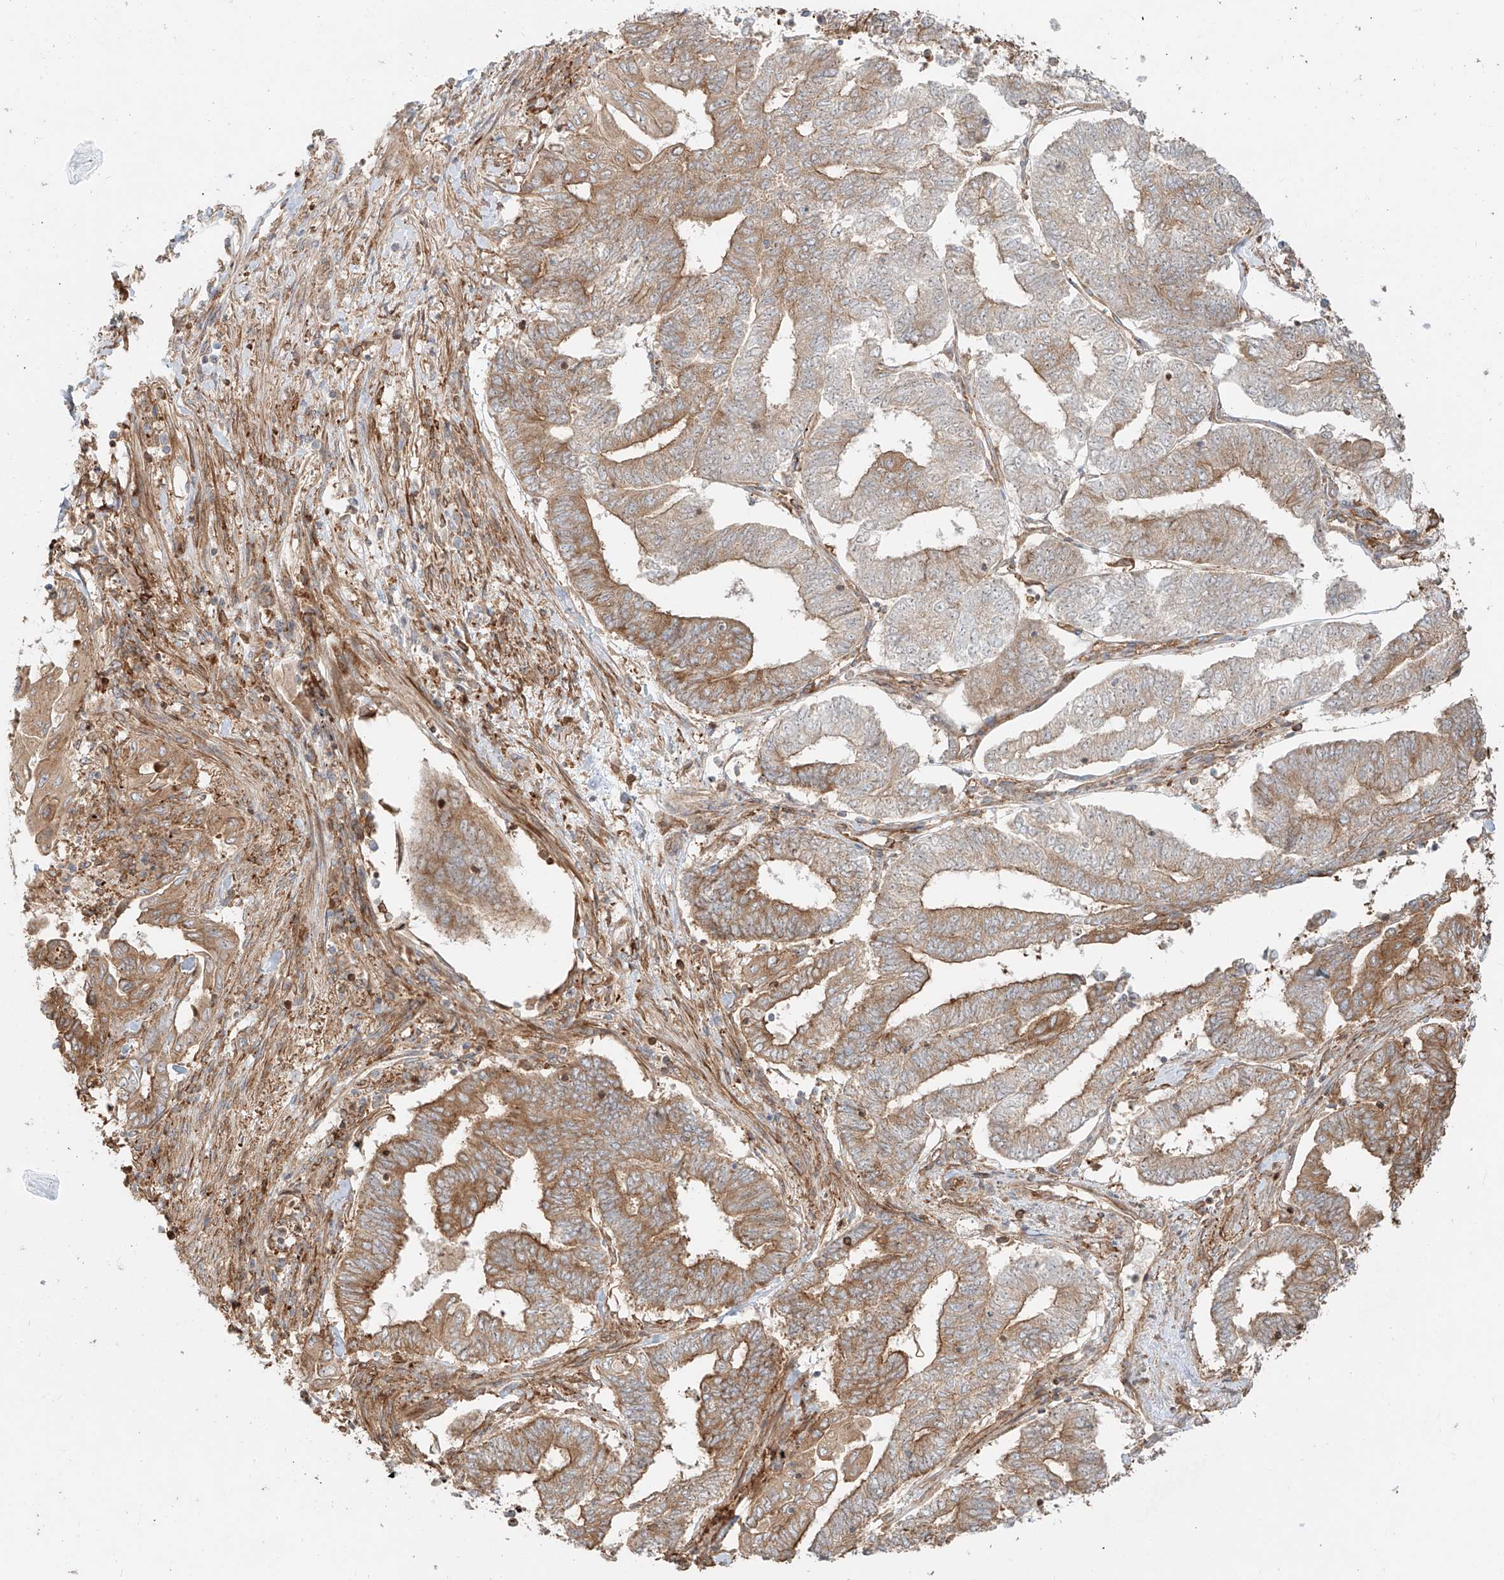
{"staining": {"intensity": "moderate", "quantity": ">75%", "location": "cytoplasmic/membranous"}, "tissue": "endometrial cancer", "cell_type": "Tumor cells", "image_type": "cancer", "snomed": [{"axis": "morphology", "description": "Adenocarcinoma, NOS"}, {"axis": "topography", "description": "Uterus"}, {"axis": "topography", "description": "Endometrium"}], "caption": "Protein expression by IHC displays moderate cytoplasmic/membranous positivity in approximately >75% of tumor cells in endometrial cancer.", "gene": "SNX9", "patient": {"sex": "female", "age": 70}}